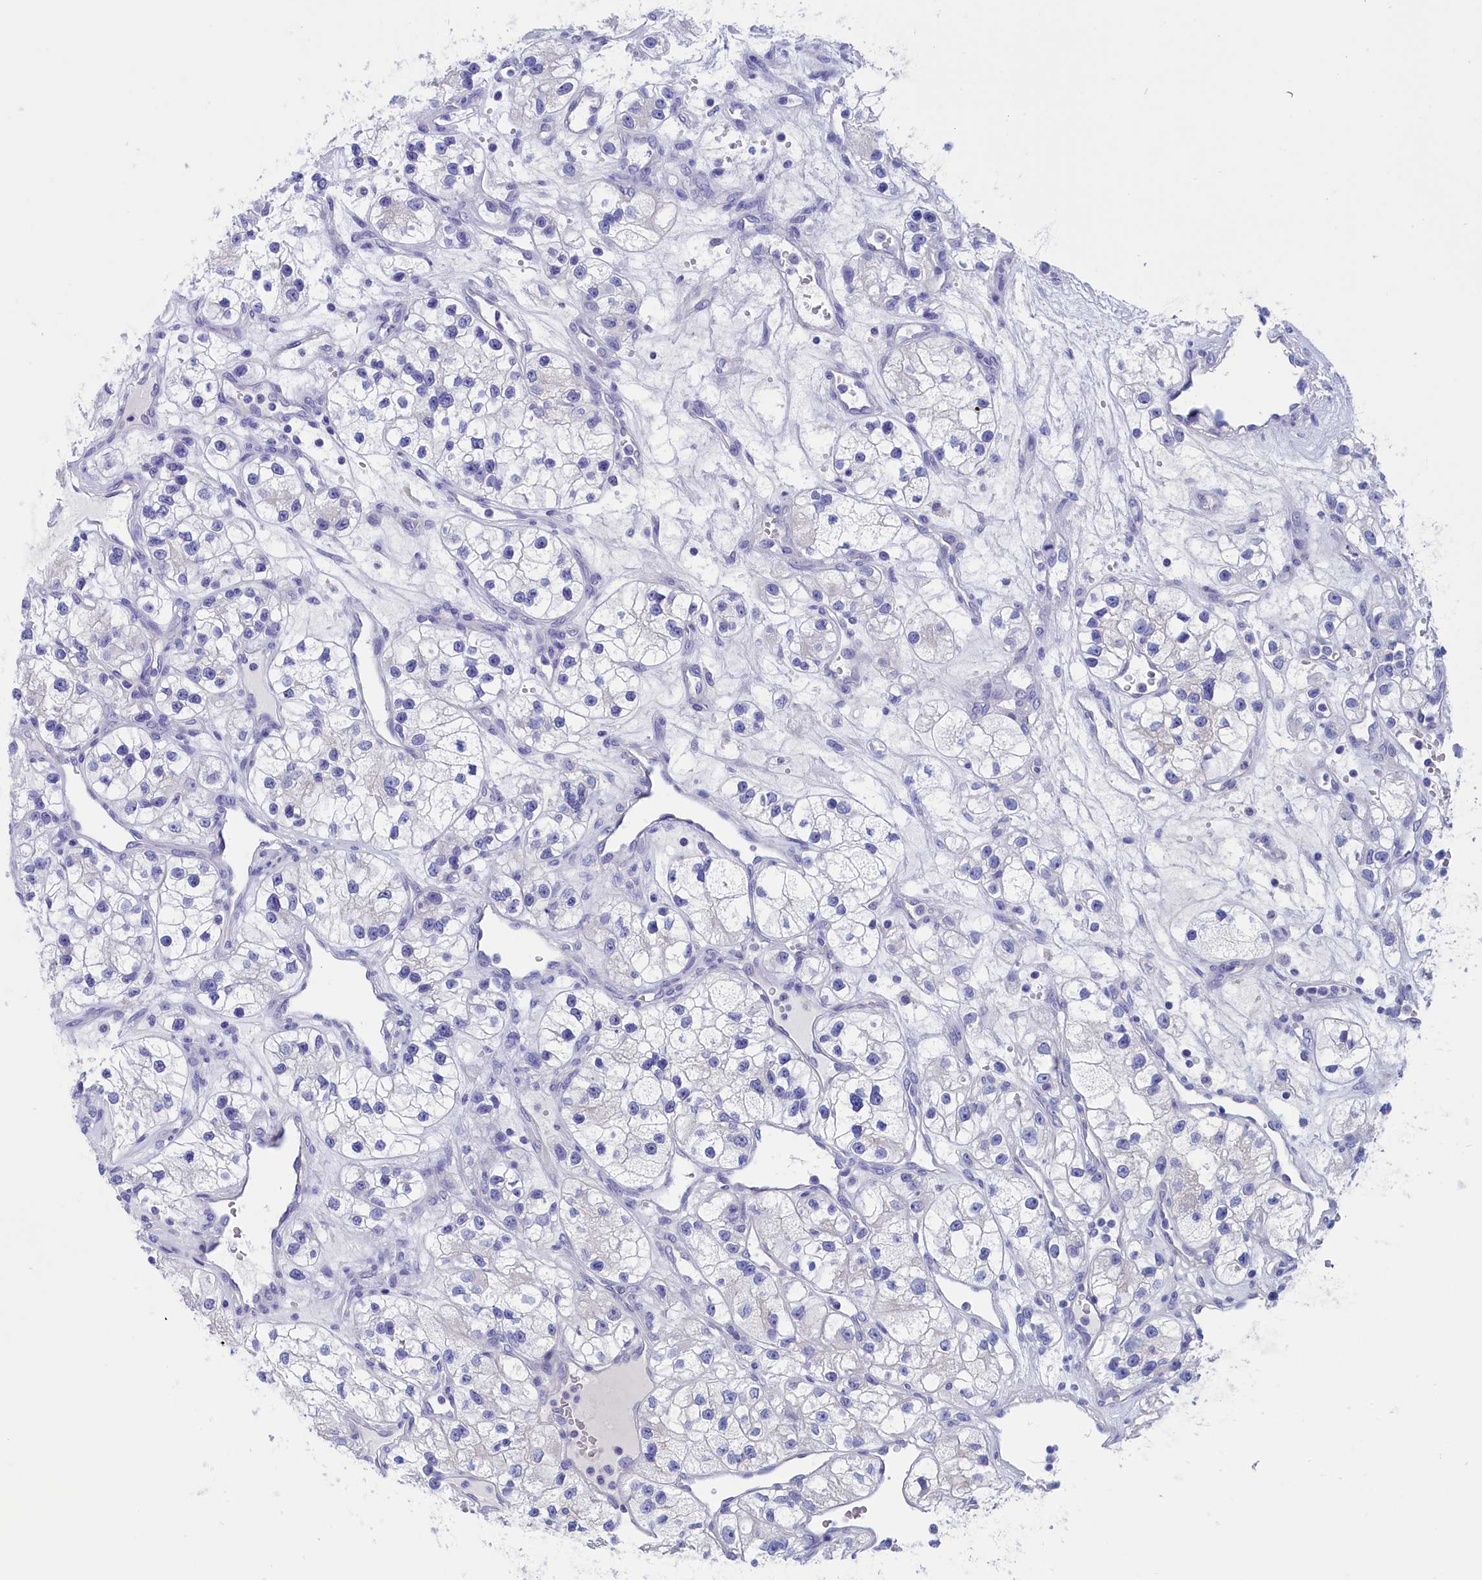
{"staining": {"intensity": "negative", "quantity": "none", "location": "none"}, "tissue": "renal cancer", "cell_type": "Tumor cells", "image_type": "cancer", "snomed": [{"axis": "morphology", "description": "Adenocarcinoma, NOS"}, {"axis": "topography", "description": "Kidney"}], "caption": "High power microscopy histopathology image of an immunohistochemistry photomicrograph of renal cancer (adenocarcinoma), revealing no significant expression in tumor cells.", "gene": "VPS35L", "patient": {"sex": "female", "age": 57}}